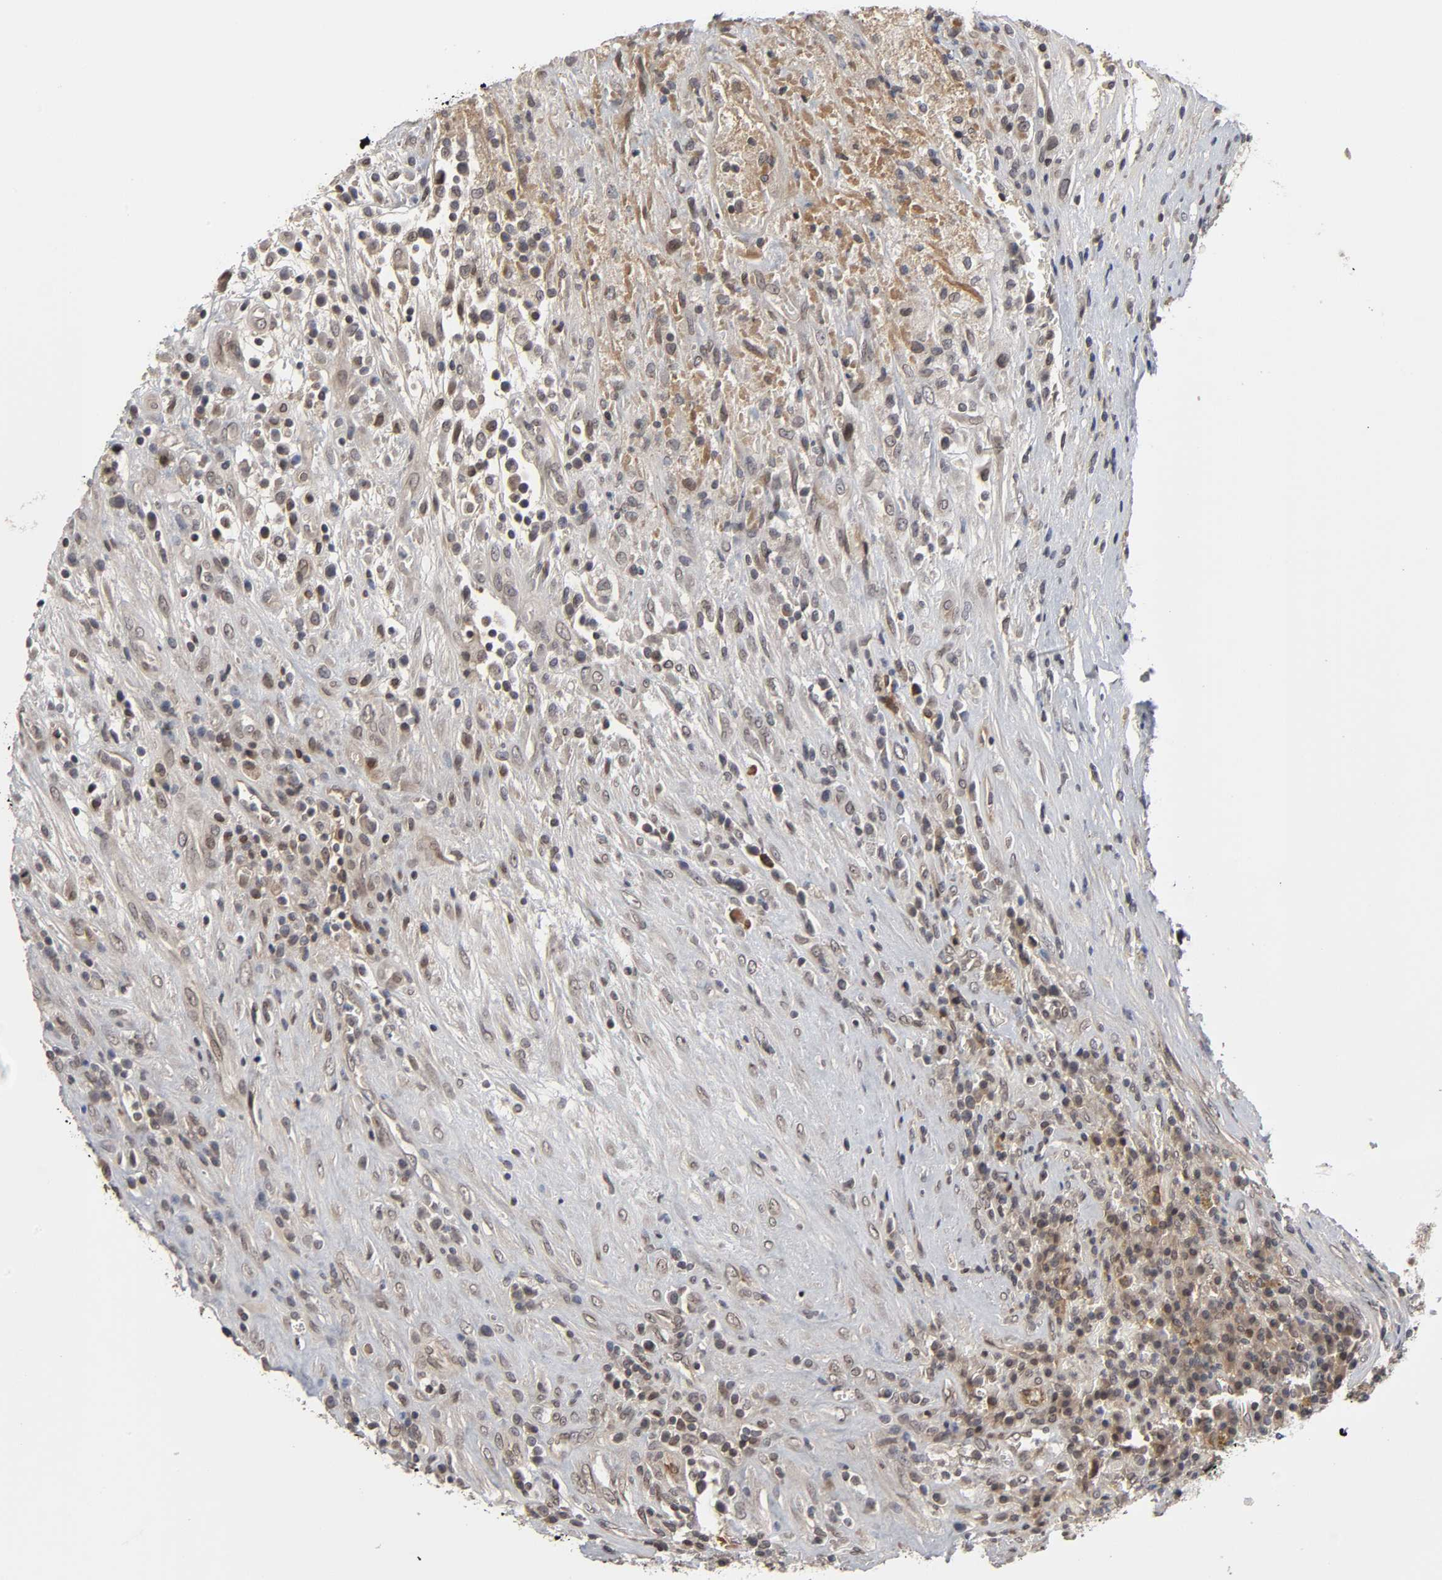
{"staining": {"intensity": "moderate", "quantity": ">75%", "location": "cytoplasmic/membranous,nuclear"}, "tissue": "testis cancer", "cell_type": "Tumor cells", "image_type": "cancer", "snomed": [{"axis": "morphology", "description": "Necrosis, NOS"}, {"axis": "morphology", "description": "Carcinoma, Embryonal, NOS"}, {"axis": "topography", "description": "Testis"}], "caption": "Testis cancer tissue shows moderate cytoplasmic/membranous and nuclear staining in approximately >75% of tumor cells", "gene": "CPN2", "patient": {"sex": "male", "age": 19}}